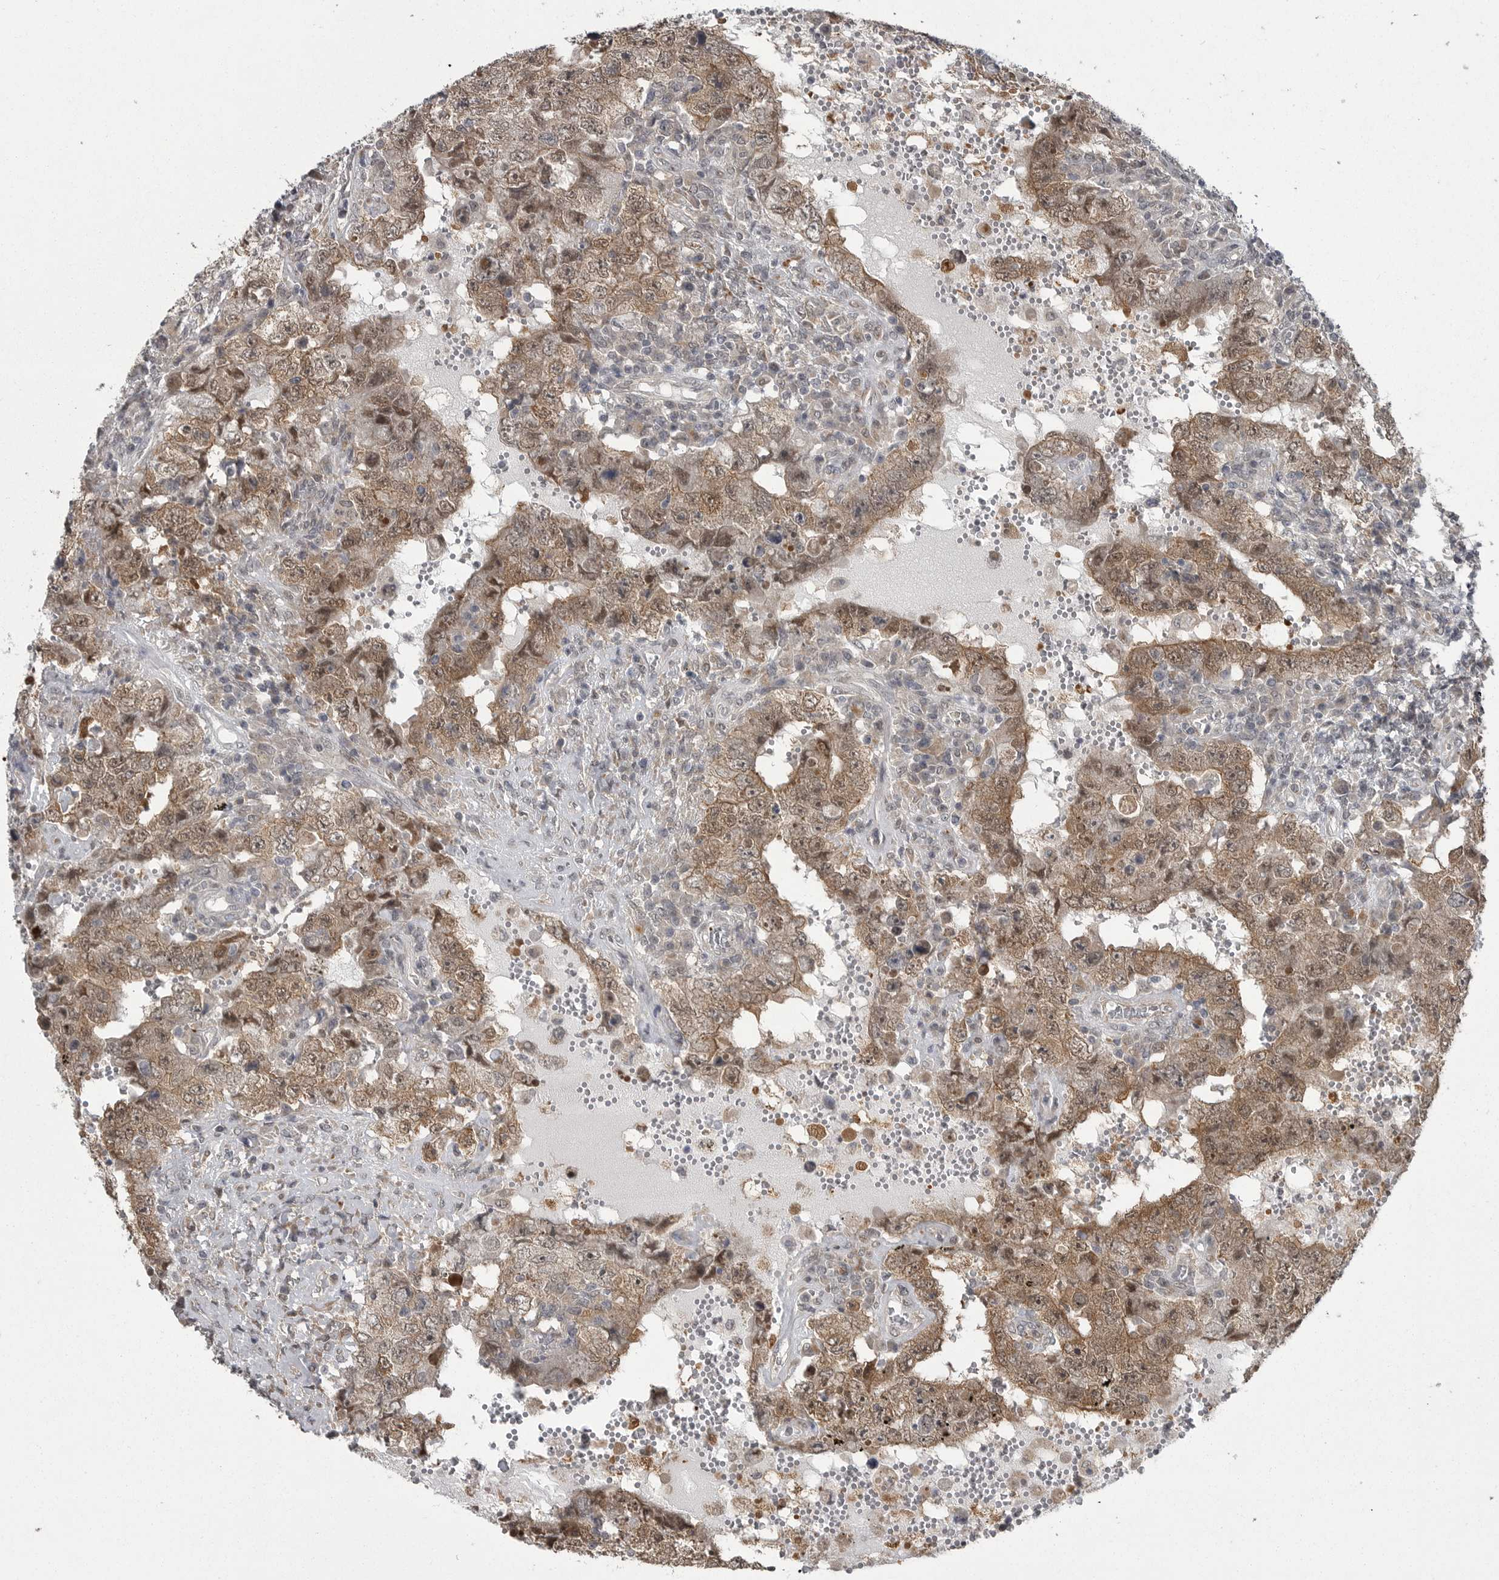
{"staining": {"intensity": "weak", "quantity": ">75%", "location": "cytoplasmic/membranous,nuclear"}, "tissue": "testis cancer", "cell_type": "Tumor cells", "image_type": "cancer", "snomed": [{"axis": "morphology", "description": "Carcinoma, Embryonal, NOS"}, {"axis": "topography", "description": "Testis"}], "caption": "Immunohistochemistry (IHC) histopathology image of neoplastic tissue: testis embryonal carcinoma stained using IHC reveals low levels of weak protein expression localized specifically in the cytoplasmic/membranous and nuclear of tumor cells, appearing as a cytoplasmic/membranous and nuclear brown color.", "gene": "PPP1R9A", "patient": {"sex": "male", "age": 26}}